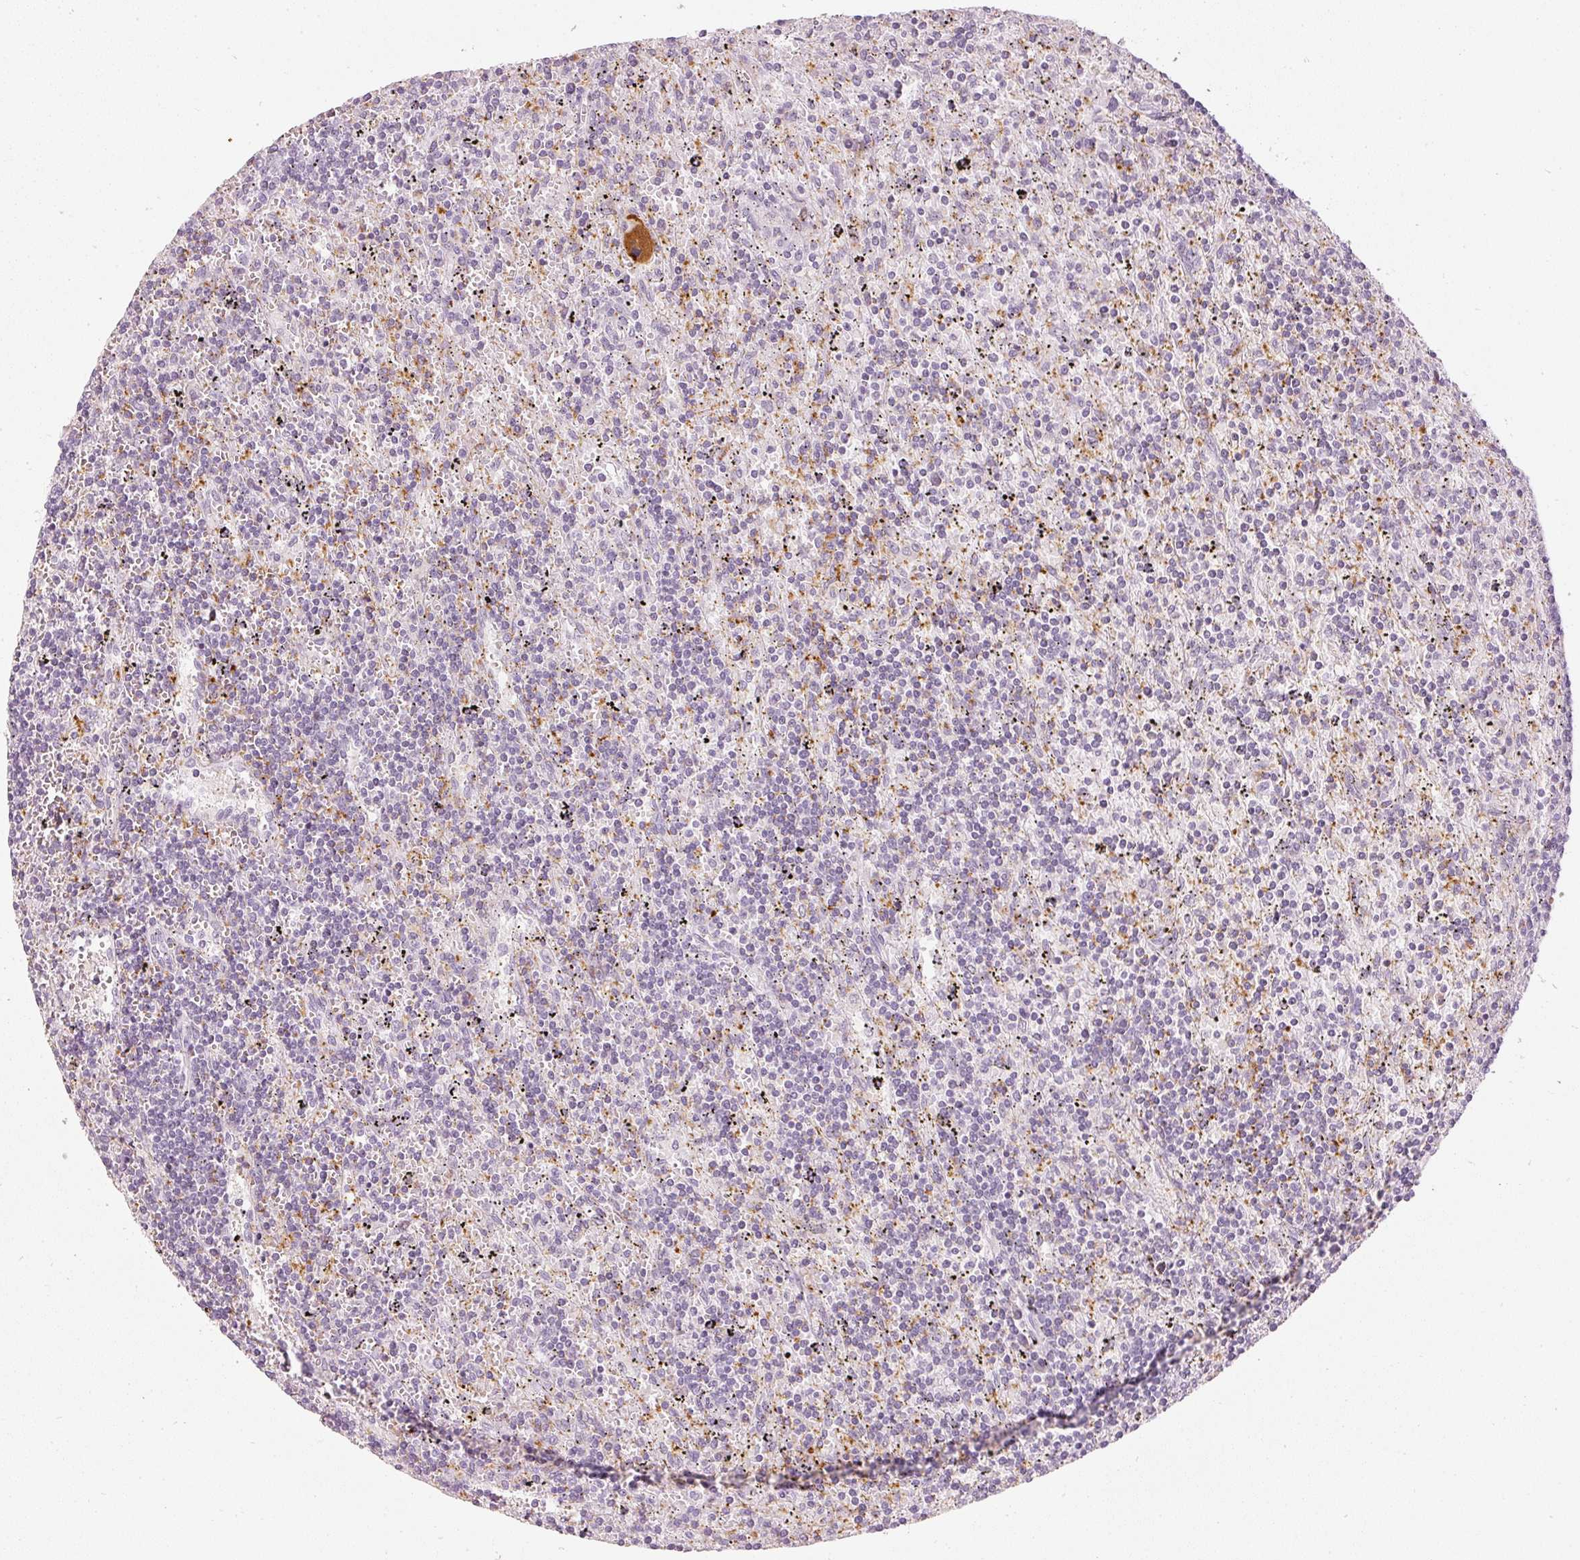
{"staining": {"intensity": "negative", "quantity": "none", "location": "none"}, "tissue": "lymphoma", "cell_type": "Tumor cells", "image_type": "cancer", "snomed": [{"axis": "morphology", "description": "Malignant lymphoma, non-Hodgkin's type, Low grade"}, {"axis": "topography", "description": "Spleen"}], "caption": "A high-resolution histopathology image shows IHC staining of malignant lymphoma, non-Hodgkin's type (low-grade), which exhibits no significant expression in tumor cells. Brightfield microscopy of immunohistochemistry stained with DAB (brown) and hematoxylin (blue), captured at high magnification.", "gene": "LECT2", "patient": {"sex": "male", "age": 76}}